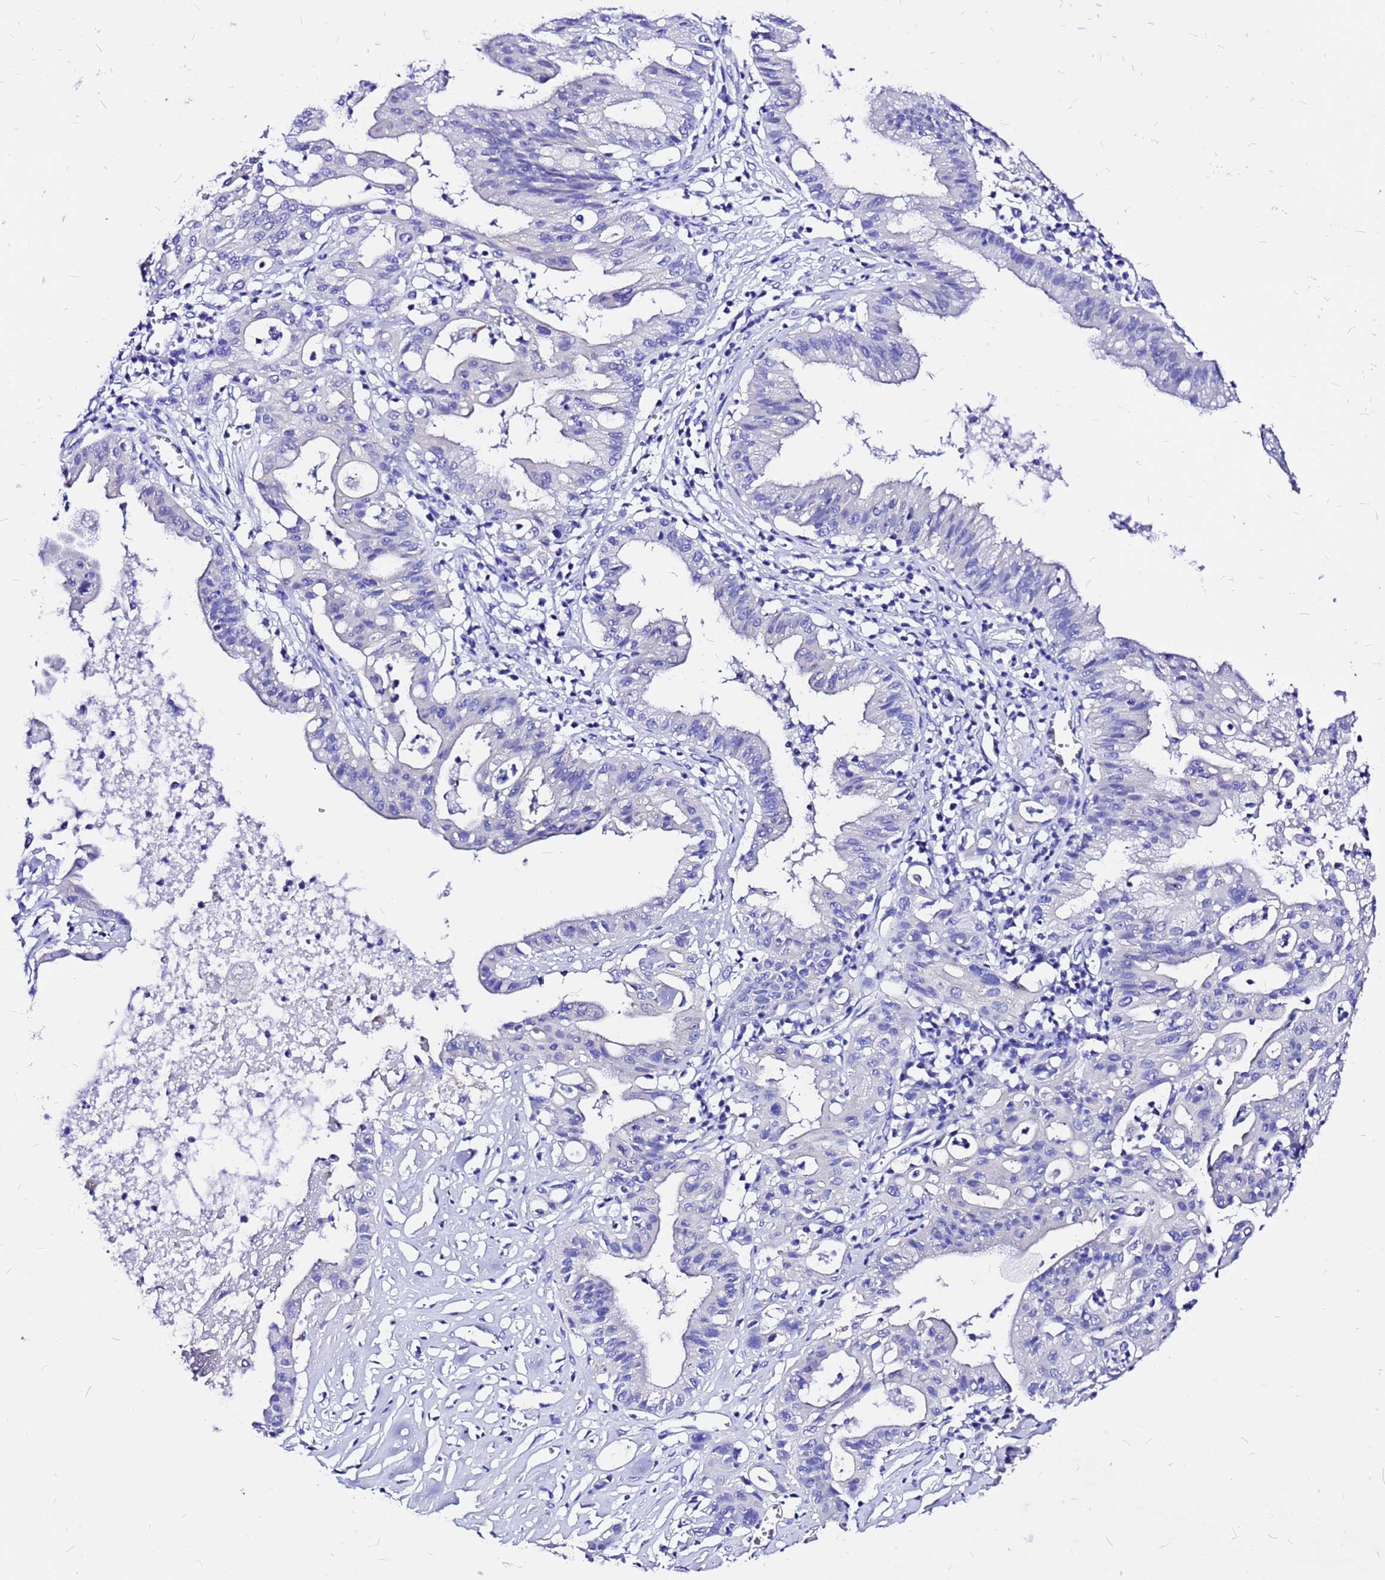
{"staining": {"intensity": "negative", "quantity": "none", "location": "none"}, "tissue": "ovarian cancer", "cell_type": "Tumor cells", "image_type": "cancer", "snomed": [{"axis": "morphology", "description": "Cystadenocarcinoma, mucinous, NOS"}, {"axis": "topography", "description": "Ovary"}], "caption": "This image is of ovarian cancer (mucinous cystadenocarcinoma) stained with IHC to label a protein in brown with the nuclei are counter-stained blue. There is no staining in tumor cells. (Brightfield microscopy of DAB (3,3'-diaminobenzidine) IHC at high magnification).", "gene": "HERC4", "patient": {"sex": "female", "age": 70}}